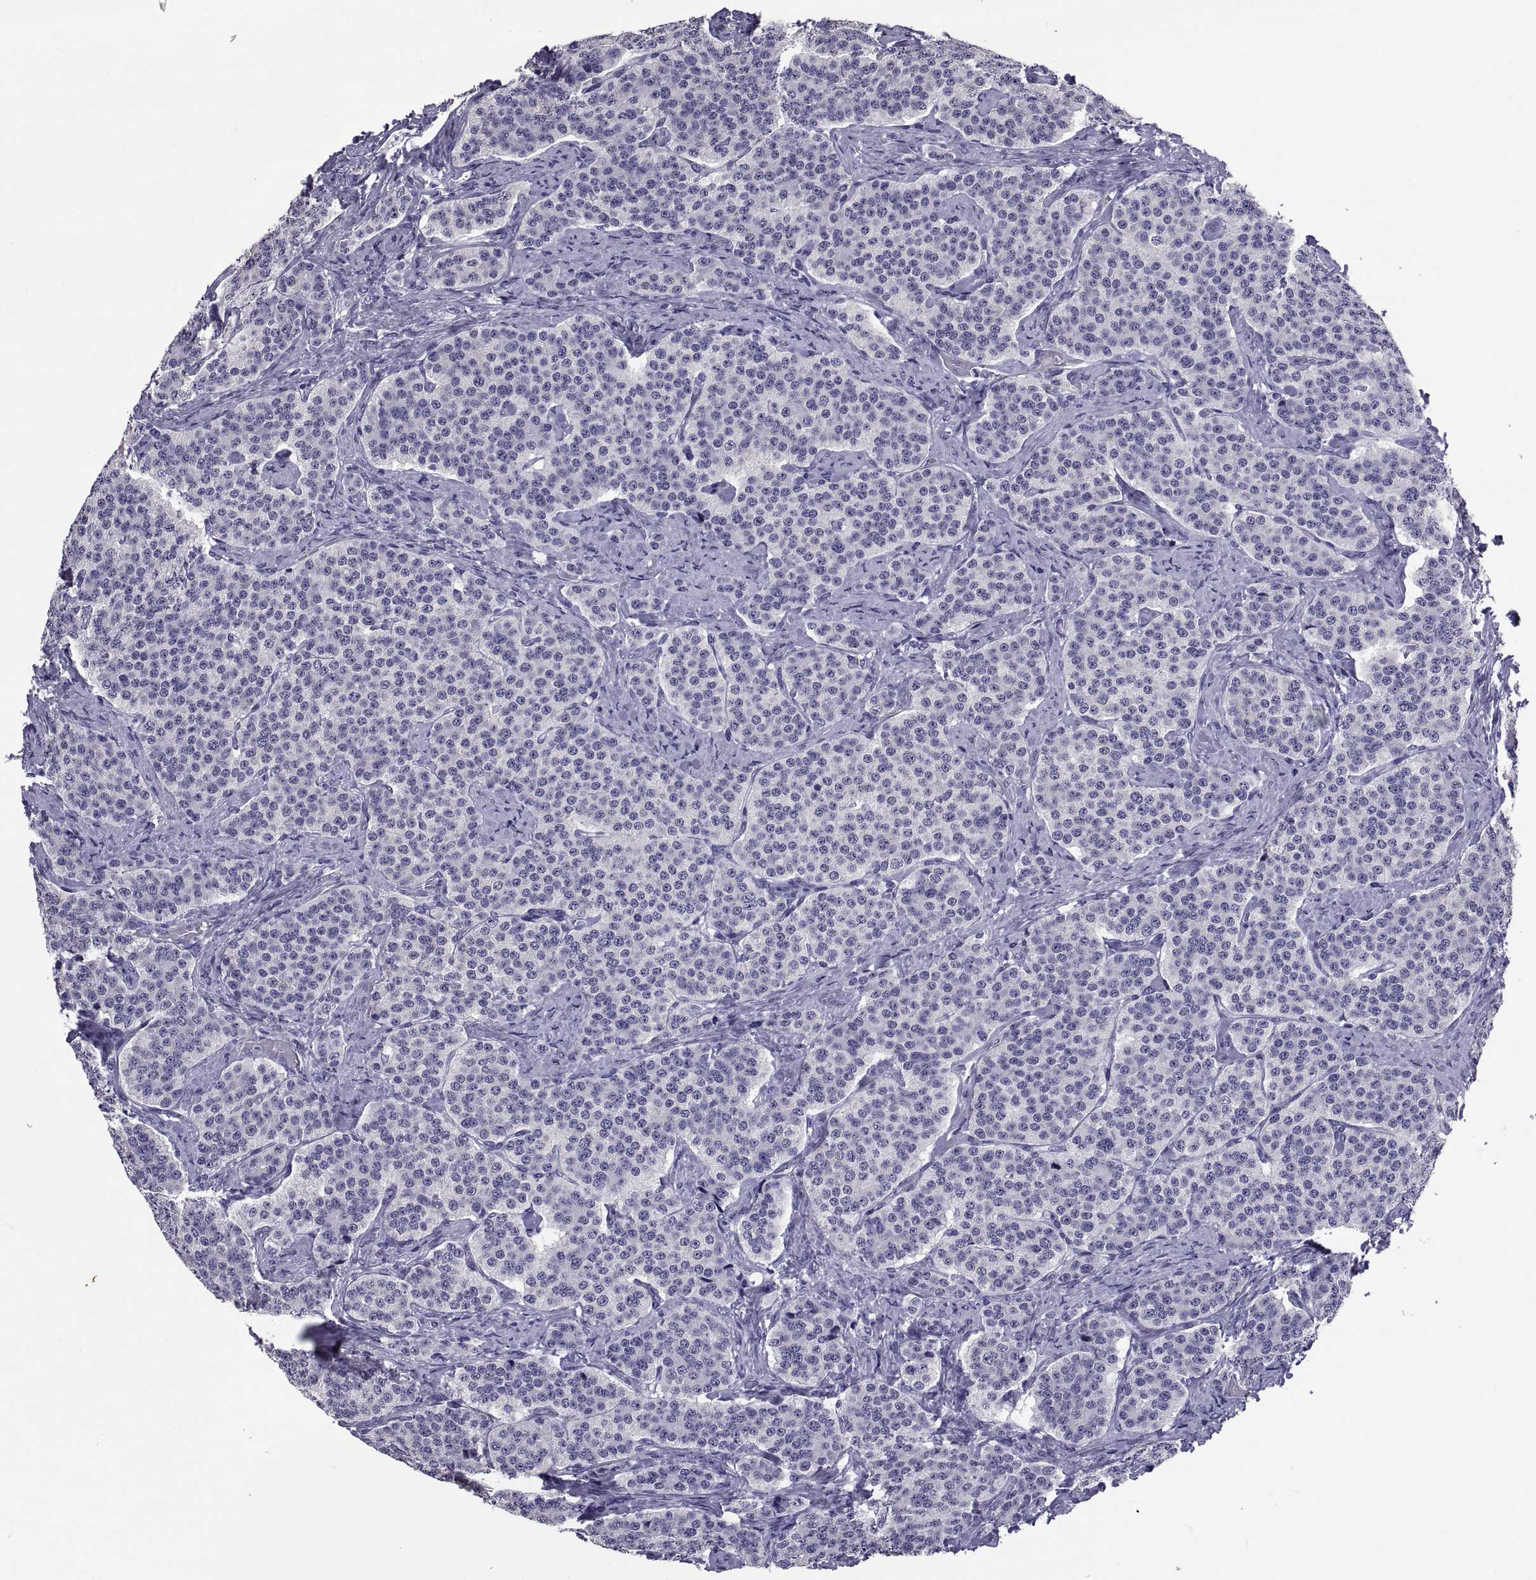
{"staining": {"intensity": "negative", "quantity": "none", "location": "none"}, "tissue": "carcinoid", "cell_type": "Tumor cells", "image_type": "cancer", "snomed": [{"axis": "morphology", "description": "Carcinoid, malignant, NOS"}, {"axis": "topography", "description": "Small intestine"}], "caption": "Immunohistochemical staining of carcinoid displays no significant expression in tumor cells.", "gene": "TGFBR3L", "patient": {"sex": "female", "age": 58}}